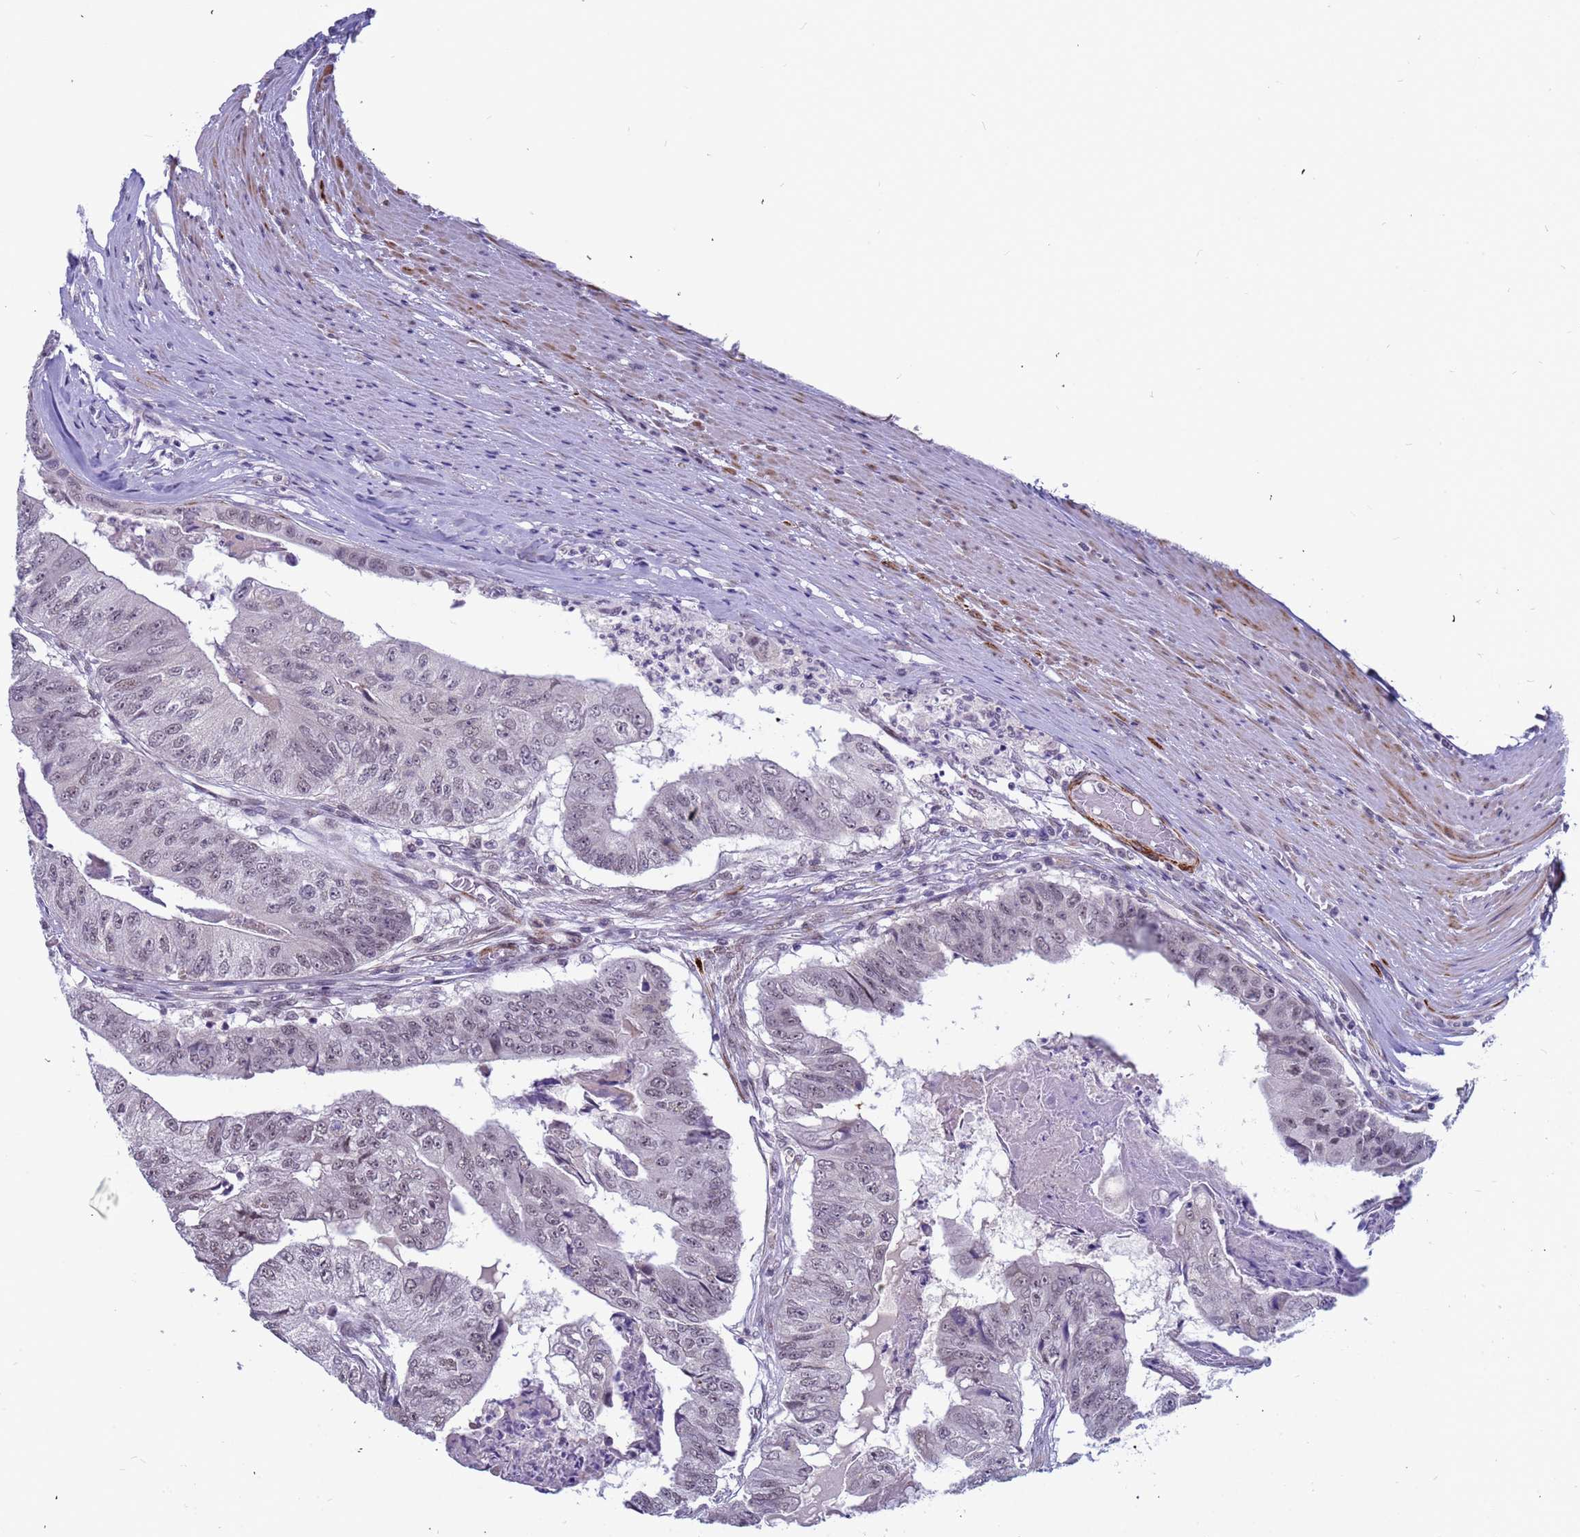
{"staining": {"intensity": "weak", "quantity": "25%-75%", "location": "nuclear"}, "tissue": "colorectal cancer", "cell_type": "Tumor cells", "image_type": "cancer", "snomed": [{"axis": "morphology", "description": "Adenocarcinoma, NOS"}, {"axis": "topography", "description": "Colon"}], "caption": "IHC image of neoplastic tissue: colorectal cancer (adenocarcinoma) stained using immunohistochemistry reveals low levels of weak protein expression localized specifically in the nuclear of tumor cells, appearing as a nuclear brown color.", "gene": "CXorf65", "patient": {"sex": "female", "age": 67}}